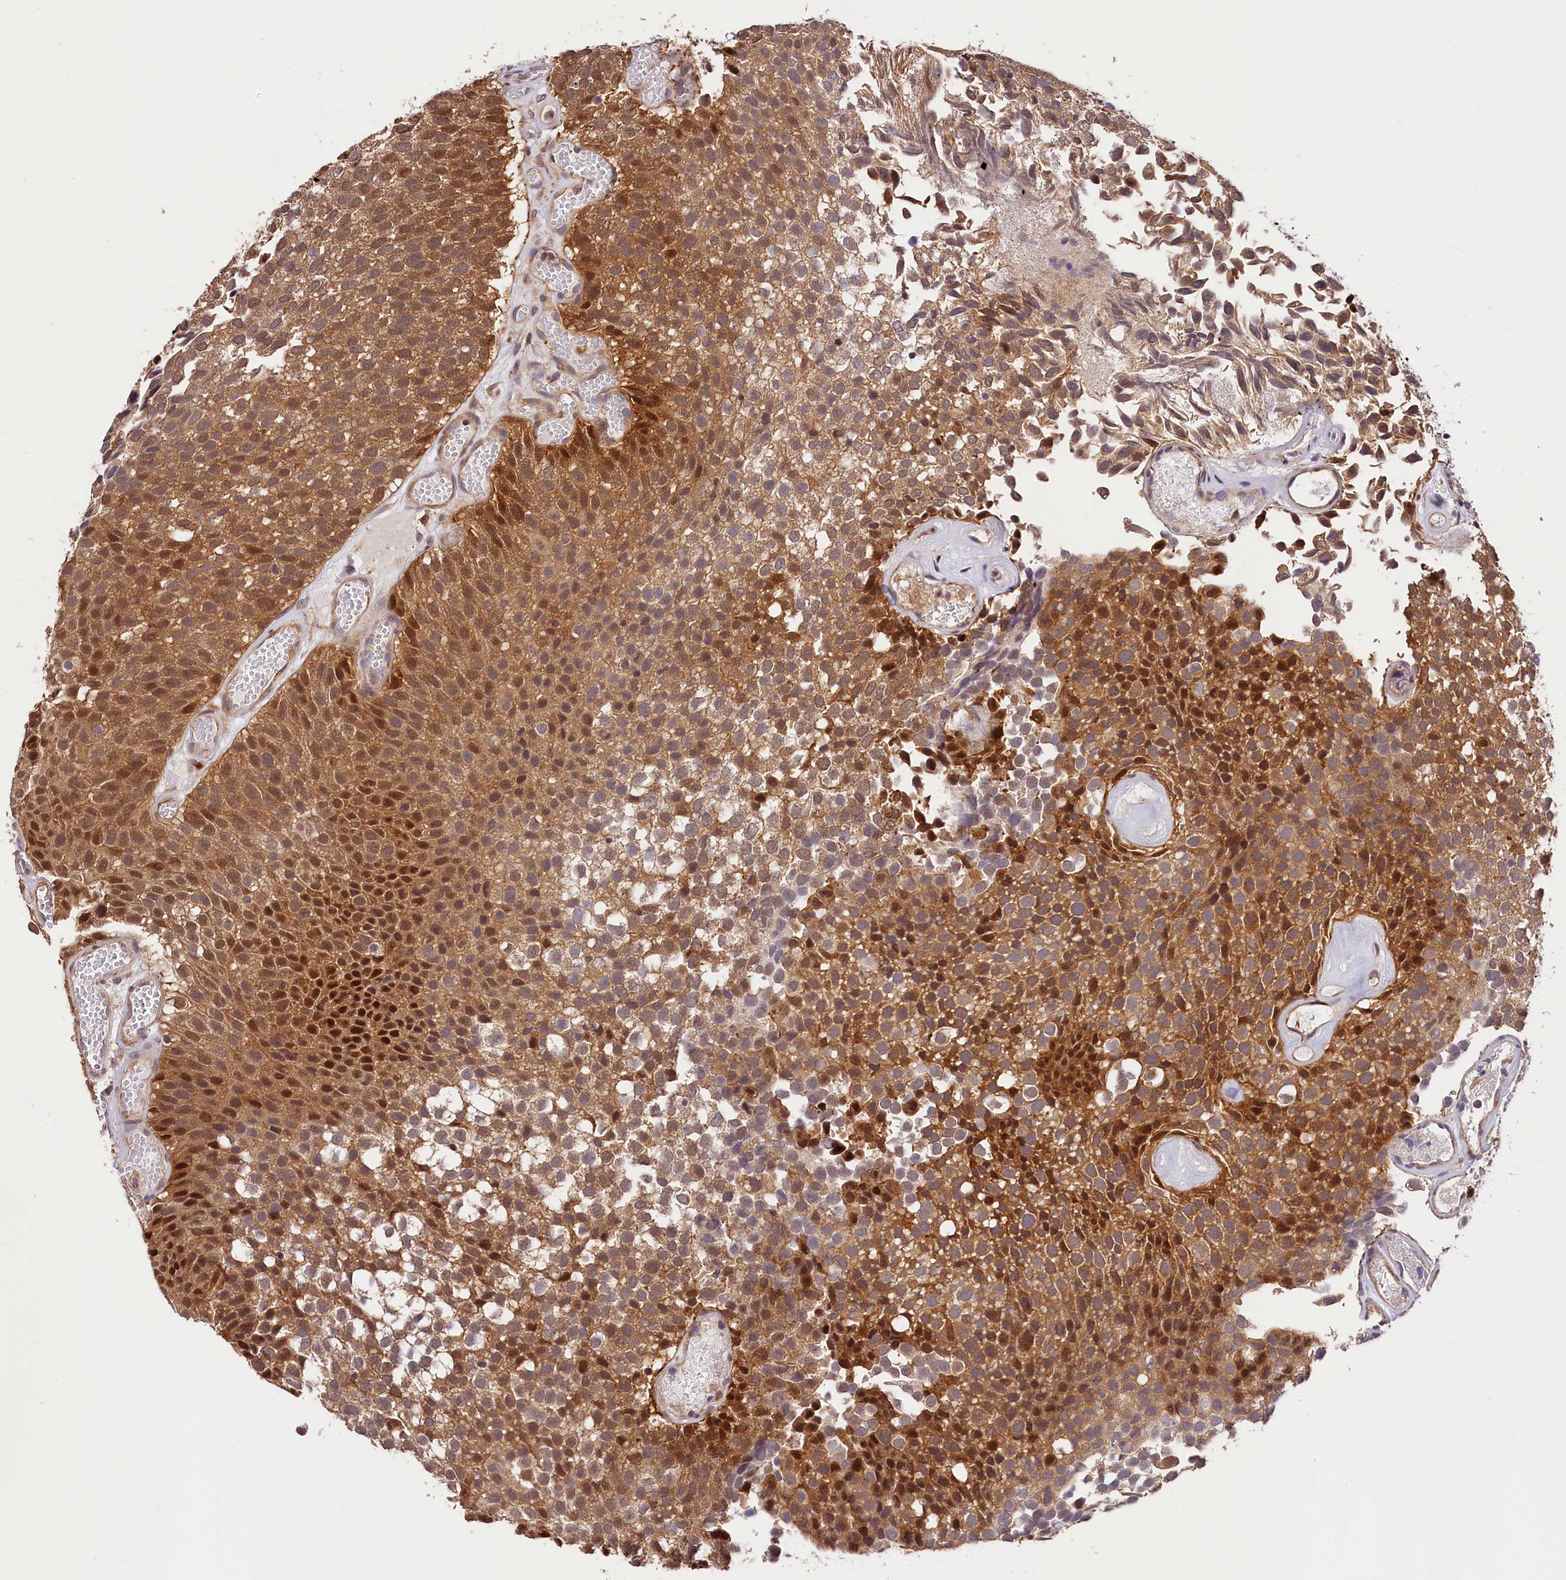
{"staining": {"intensity": "moderate", "quantity": ">75%", "location": "cytoplasmic/membranous,nuclear"}, "tissue": "urothelial cancer", "cell_type": "Tumor cells", "image_type": "cancer", "snomed": [{"axis": "morphology", "description": "Urothelial carcinoma, Low grade"}, {"axis": "topography", "description": "Urinary bladder"}], "caption": "Urothelial cancer was stained to show a protein in brown. There is medium levels of moderate cytoplasmic/membranous and nuclear staining in approximately >75% of tumor cells. (DAB (3,3'-diaminobenzidine) = brown stain, brightfield microscopy at high magnification).", "gene": "CHORDC1", "patient": {"sex": "male", "age": 89}}